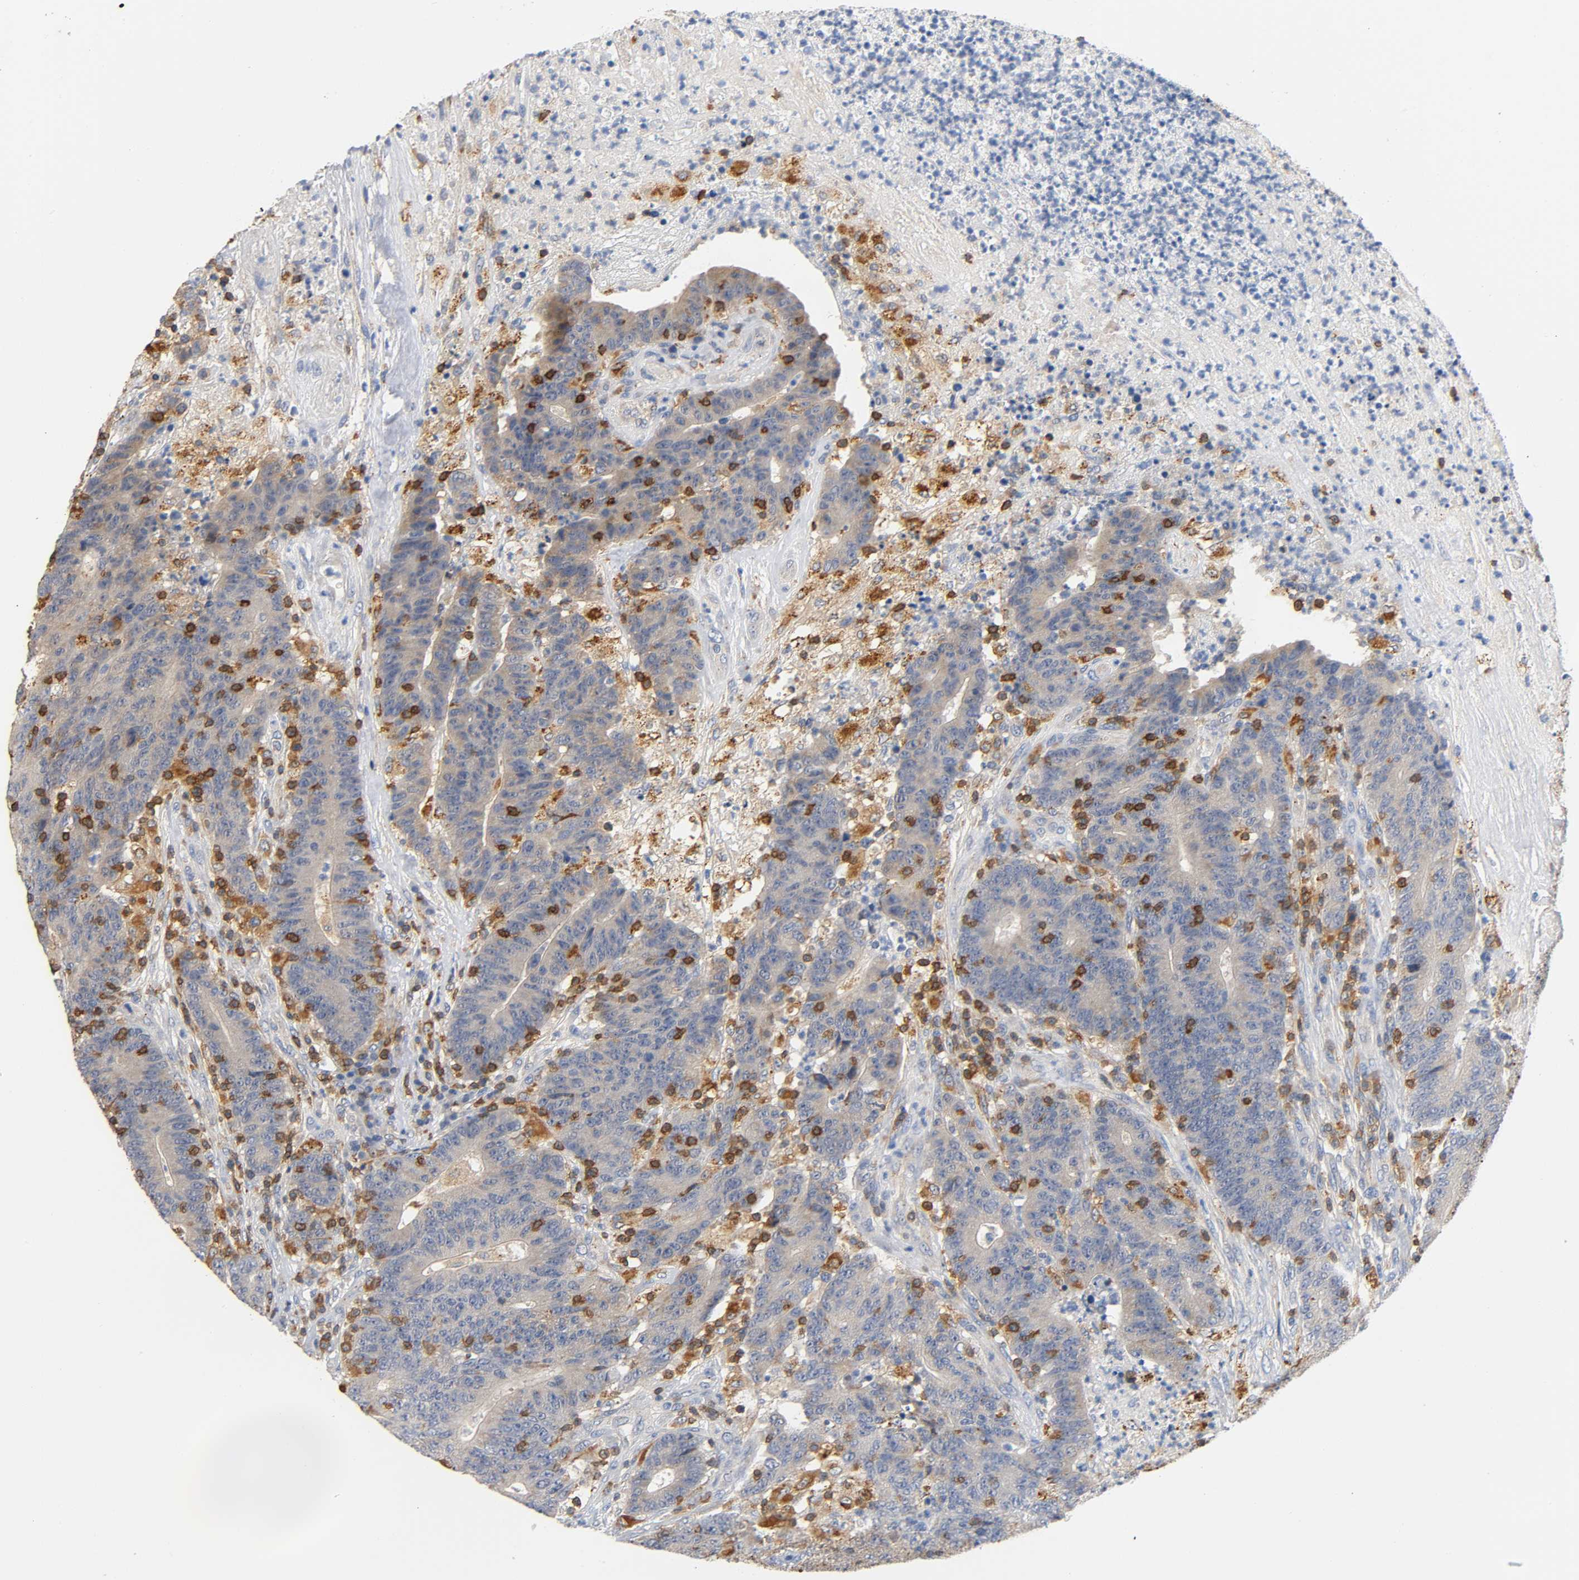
{"staining": {"intensity": "weak", "quantity": "25%-75%", "location": "cytoplasmic/membranous"}, "tissue": "colorectal cancer", "cell_type": "Tumor cells", "image_type": "cancer", "snomed": [{"axis": "morphology", "description": "Normal tissue, NOS"}, {"axis": "morphology", "description": "Adenocarcinoma, NOS"}, {"axis": "topography", "description": "Colon"}], "caption": "Approximately 25%-75% of tumor cells in colorectal cancer (adenocarcinoma) demonstrate weak cytoplasmic/membranous protein staining as visualized by brown immunohistochemical staining.", "gene": "UCKL1", "patient": {"sex": "female", "age": 75}}